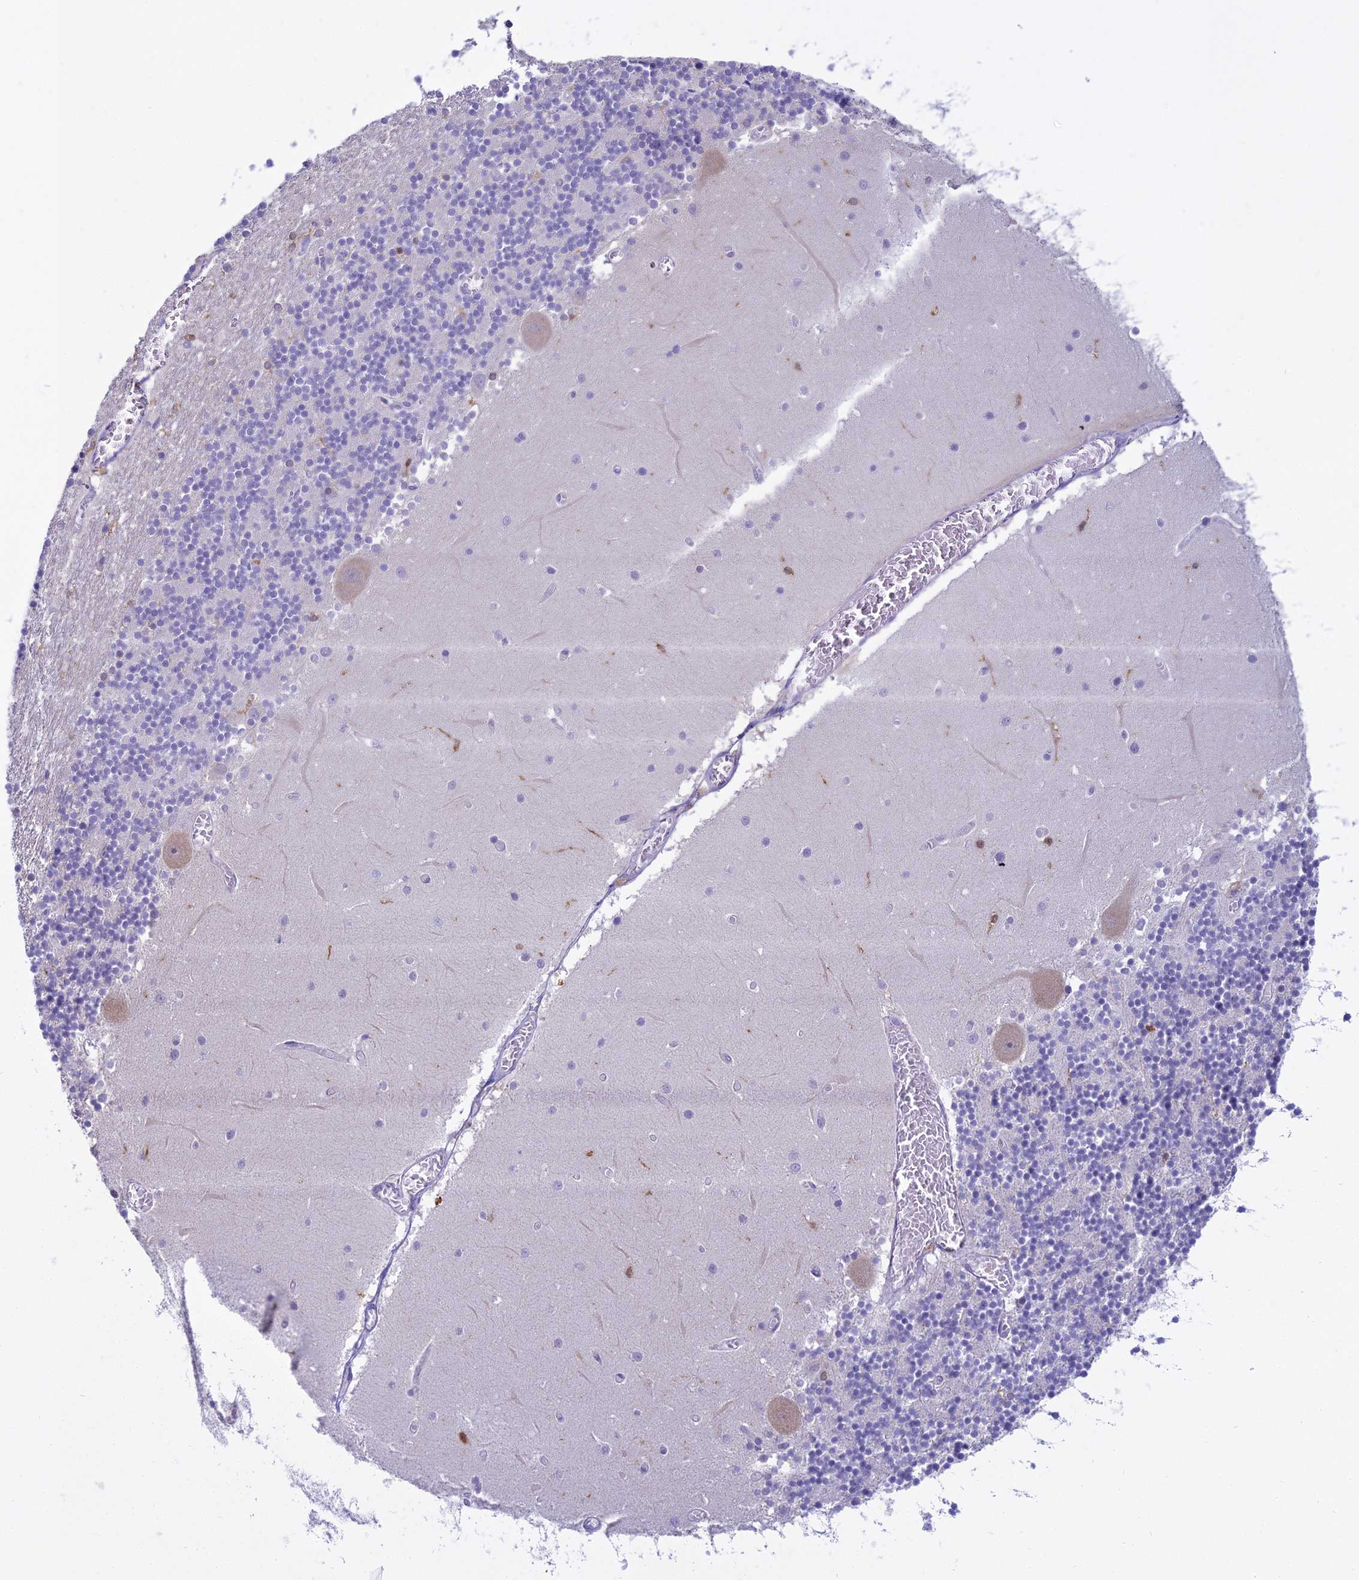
{"staining": {"intensity": "negative", "quantity": "none", "location": "none"}, "tissue": "cerebellum", "cell_type": "Cells in granular layer", "image_type": "normal", "snomed": [{"axis": "morphology", "description": "Normal tissue, NOS"}, {"axis": "topography", "description": "Cerebellum"}], "caption": "This image is of unremarkable cerebellum stained with immunohistochemistry (IHC) to label a protein in brown with the nuclei are counter-stained blue. There is no staining in cells in granular layer.", "gene": "UBE2G1", "patient": {"sex": "female", "age": 28}}